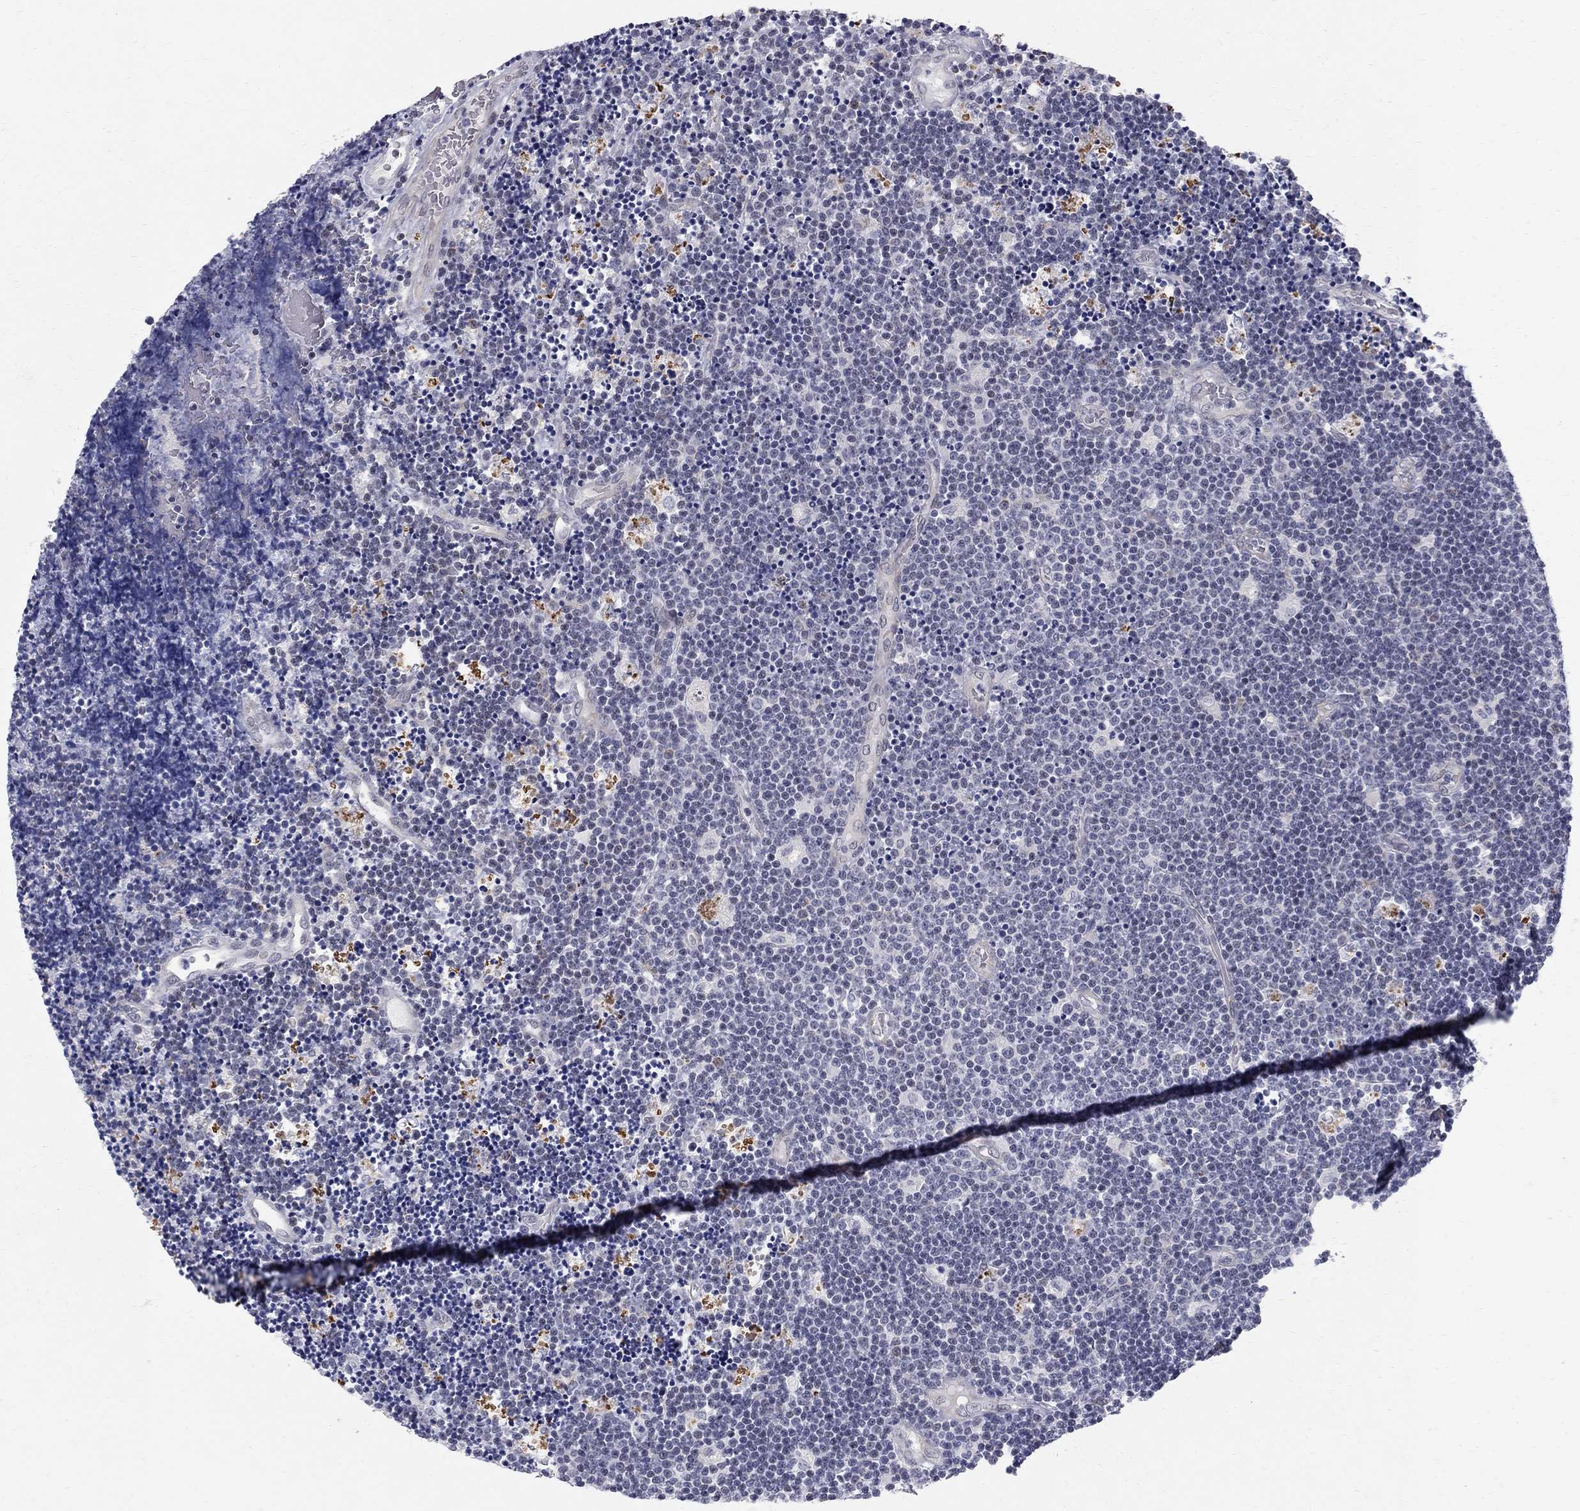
{"staining": {"intensity": "negative", "quantity": "none", "location": "none"}, "tissue": "lymphoma", "cell_type": "Tumor cells", "image_type": "cancer", "snomed": [{"axis": "morphology", "description": "Malignant lymphoma, non-Hodgkin's type, Low grade"}, {"axis": "topography", "description": "Brain"}], "caption": "This is a histopathology image of immunohistochemistry (IHC) staining of lymphoma, which shows no staining in tumor cells. (DAB (3,3'-diaminobenzidine) immunohistochemistry, high magnification).", "gene": "CLIC6", "patient": {"sex": "female", "age": 66}}